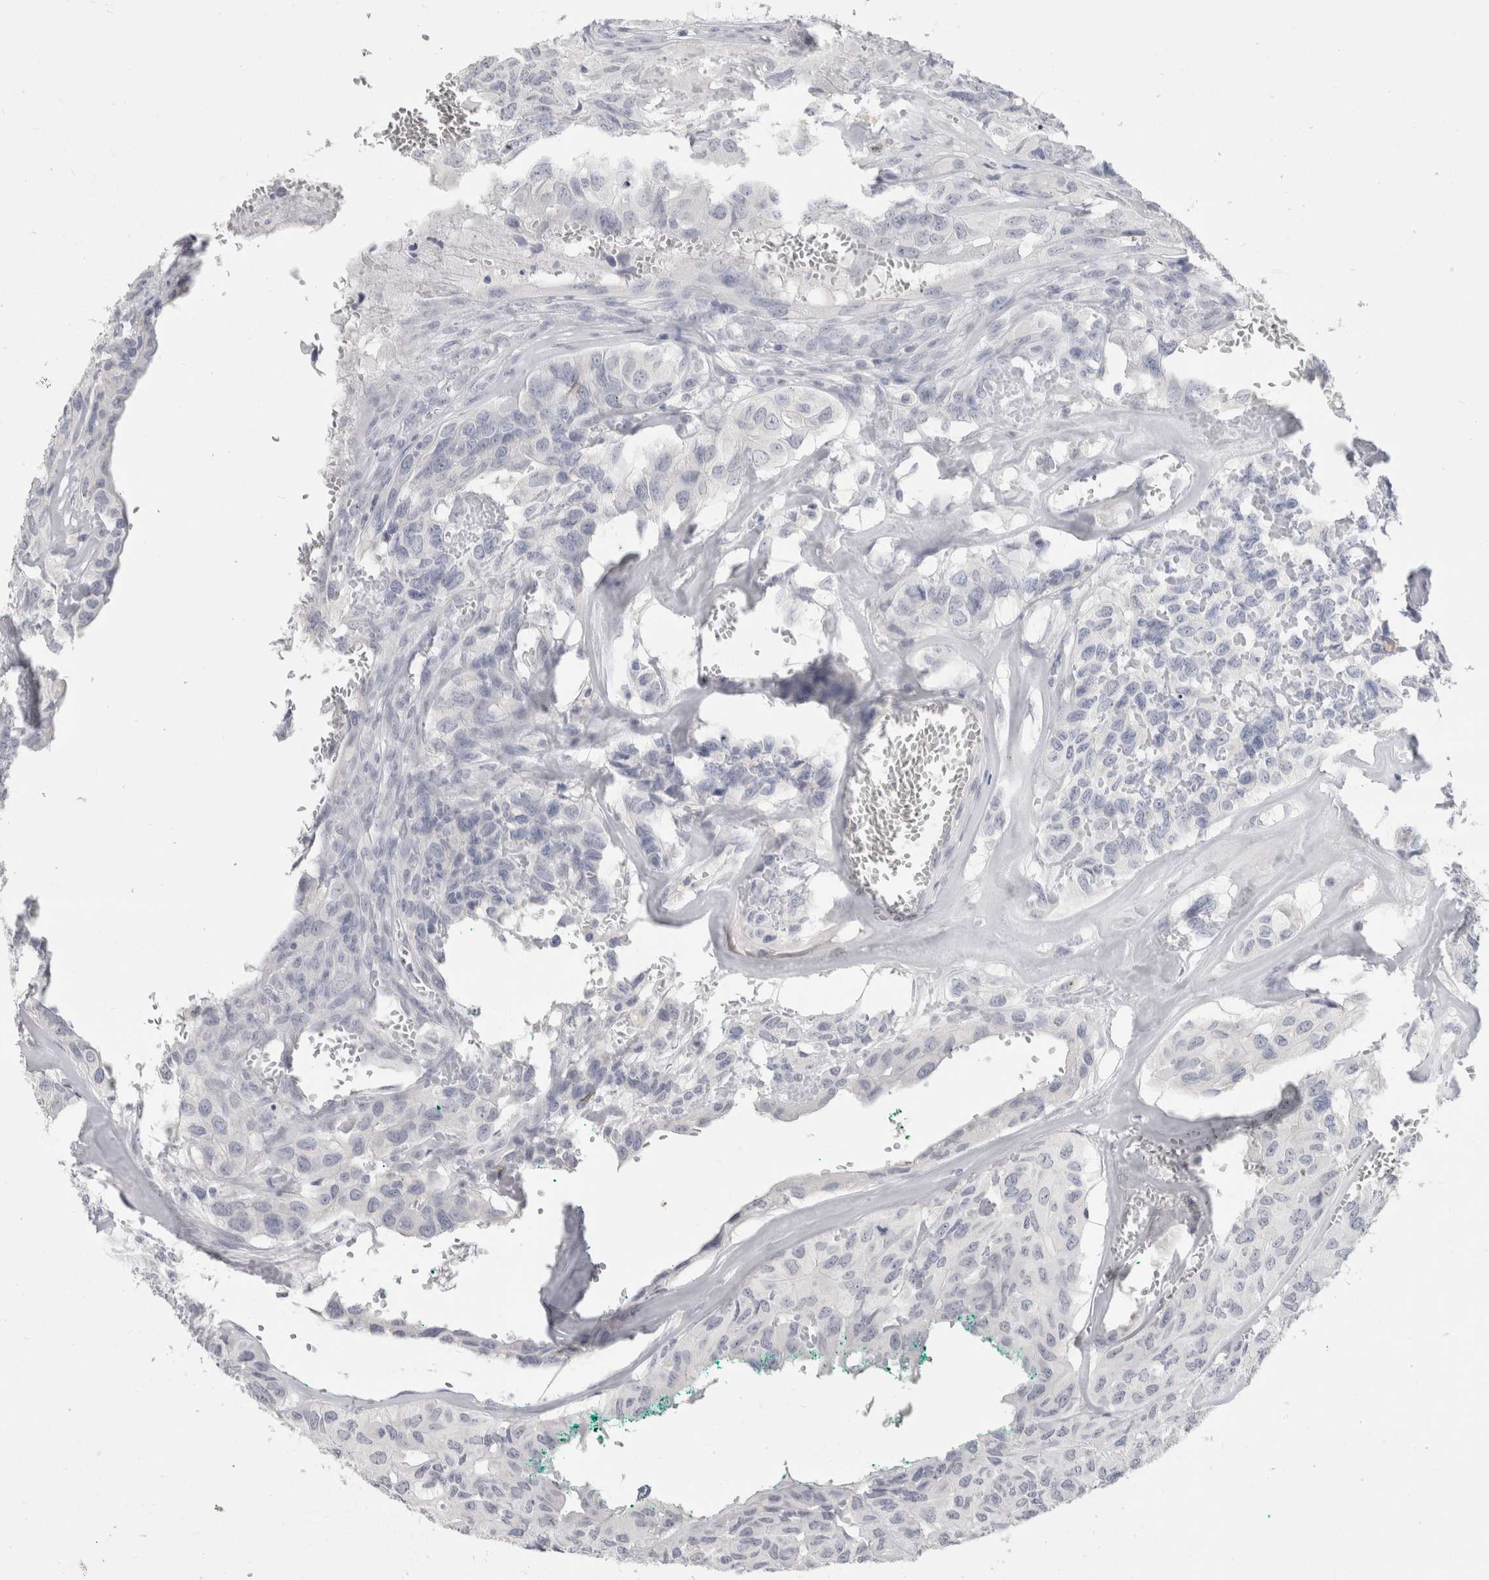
{"staining": {"intensity": "negative", "quantity": "none", "location": "none"}, "tissue": "head and neck cancer", "cell_type": "Tumor cells", "image_type": "cancer", "snomed": [{"axis": "morphology", "description": "Adenocarcinoma, NOS"}, {"axis": "topography", "description": "Salivary gland, NOS"}, {"axis": "topography", "description": "Head-Neck"}], "caption": "The image shows no staining of tumor cells in adenocarcinoma (head and neck).", "gene": "SLC6A1", "patient": {"sex": "female", "age": 76}}